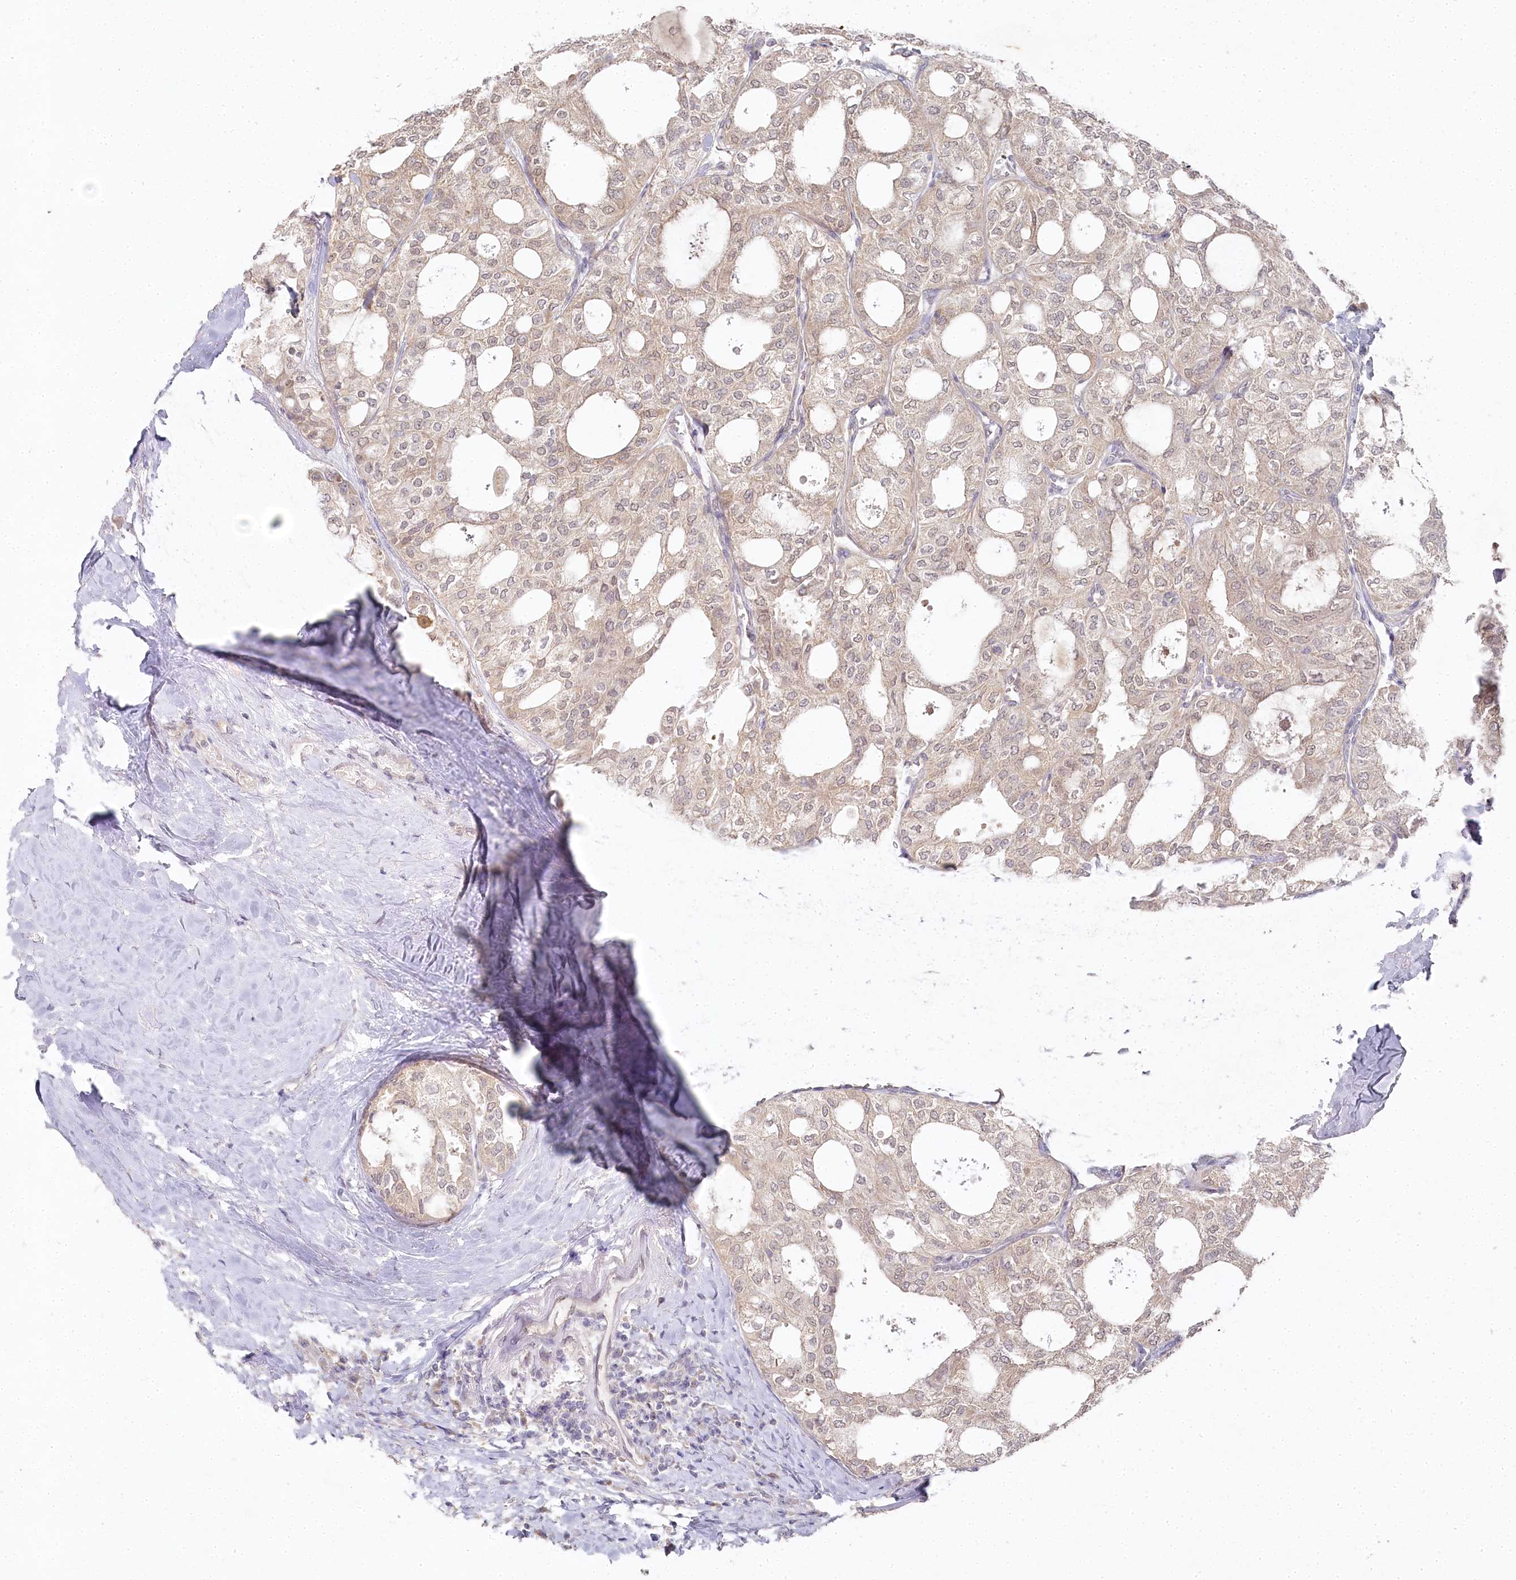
{"staining": {"intensity": "weak", "quantity": "25%-75%", "location": "cytoplasmic/membranous"}, "tissue": "thyroid cancer", "cell_type": "Tumor cells", "image_type": "cancer", "snomed": [{"axis": "morphology", "description": "Follicular adenoma carcinoma, NOS"}, {"axis": "topography", "description": "Thyroid gland"}], "caption": "Thyroid cancer (follicular adenoma carcinoma) was stained to show a protein in brown. There is low levels of weak cytoplasmic/membranous positivity in about 25%-75% of tumor cells.", "gene": "AAMDC", "patient": {"sex": "male", "age": 75}}